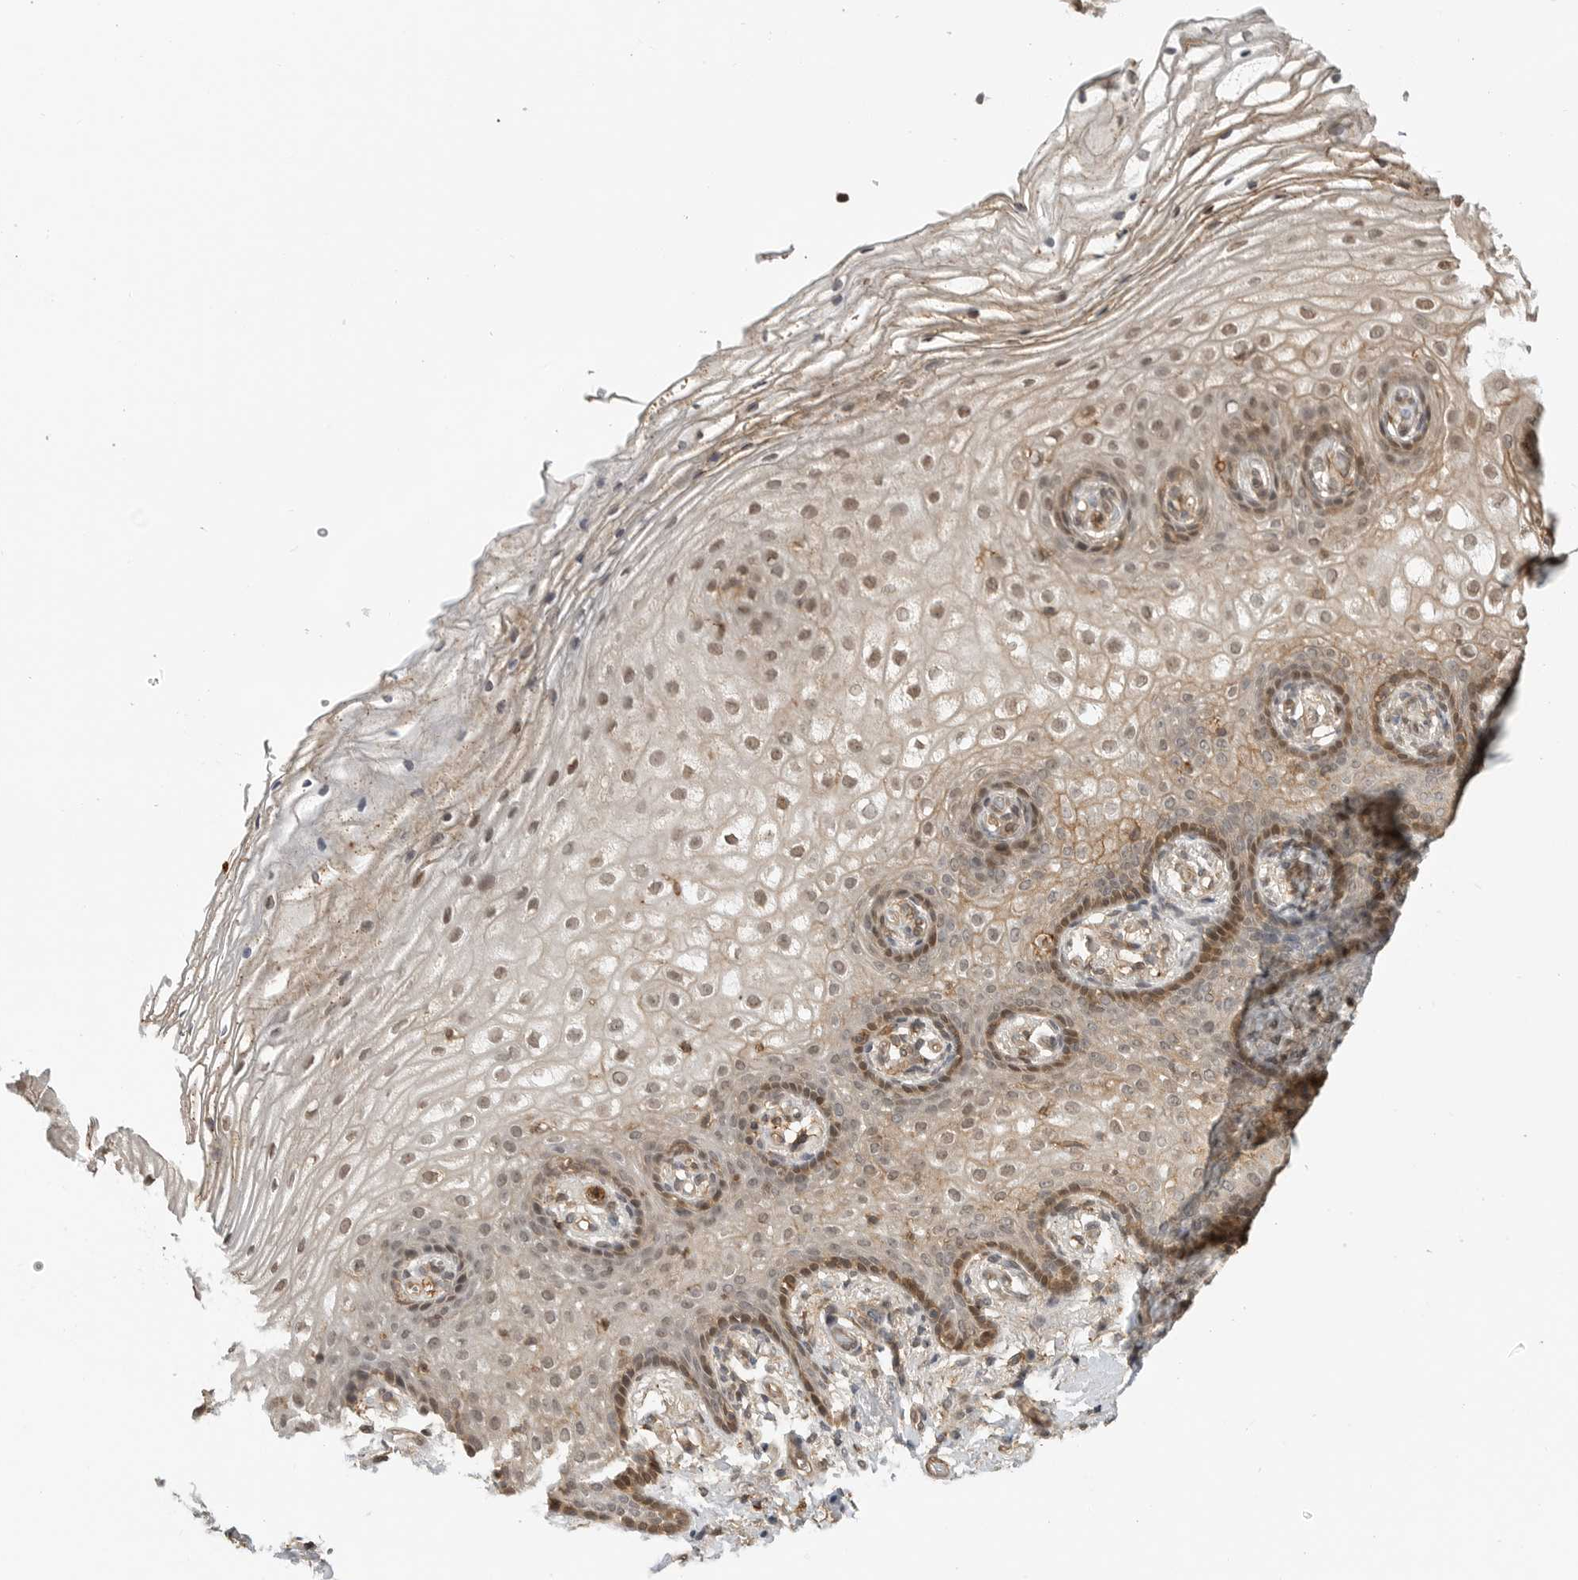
{"staining": {"intensity": "moderate", "quantity": ">75%", "location": "cytoplasmic/membranous,nuclear"}, "tissue": "vagina", "cell_type": "Squamous epithelial cells", "image_type": "normal", "snomed": [{"axis": "morphology", "description": "Normal tissue, NOS"}, {"axis": "topography", "description": "Vagina"}], "caption": "The photomicrograph reveals immunohistochemical staining of unremarkable vagina. There is moderate cytoplasmic/membranous,nuclear expression is appreciated in approximately >75% of squamous epithelial cells.", "gene": "ANXA11", "patient": {"sex": "female", "age": 60}}